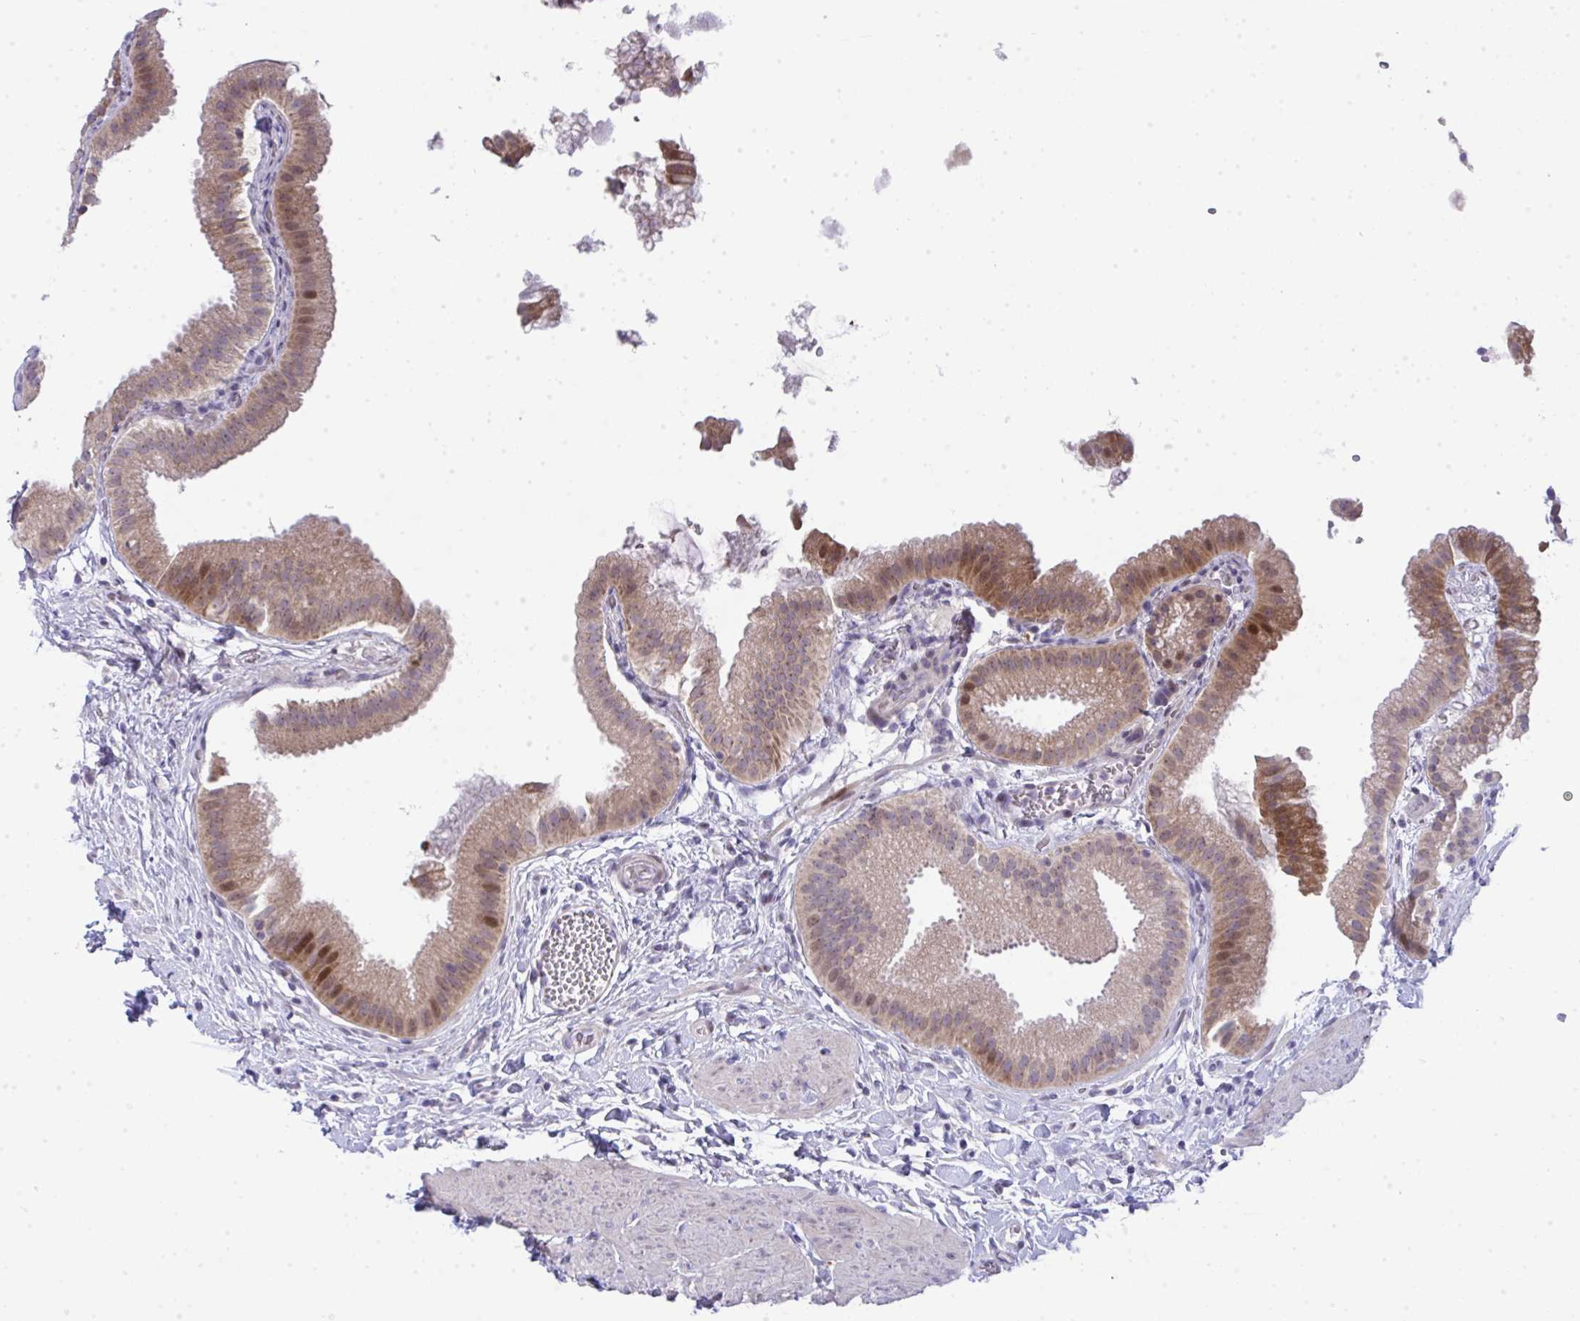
{"staining": {"intensity": "moderate", "quantity": "25%-75%", "location": "cytoplasmic/membranous,nuclear"}, "tissue": "gallbladder", "cell_type": "Glandular cells", "image_type": "normal", "snomed": [{"axis": "morphology", "description": "Normal tissue, NOS"}, {"axis": "topography", "description": "Gallbladder"}], "caption": "Immunohistochemical staining of benign gallbladder reveals moderate cytoplasmic/membranous,nuclear protein positivity in about 25%-75% of glandular cells. Immunohistochemistry (ihc) stains the protein of interest in brown and the nuclei are stained blue.", "gene": "GALNT16", "patient": {"sex": "female", "age": 63}}